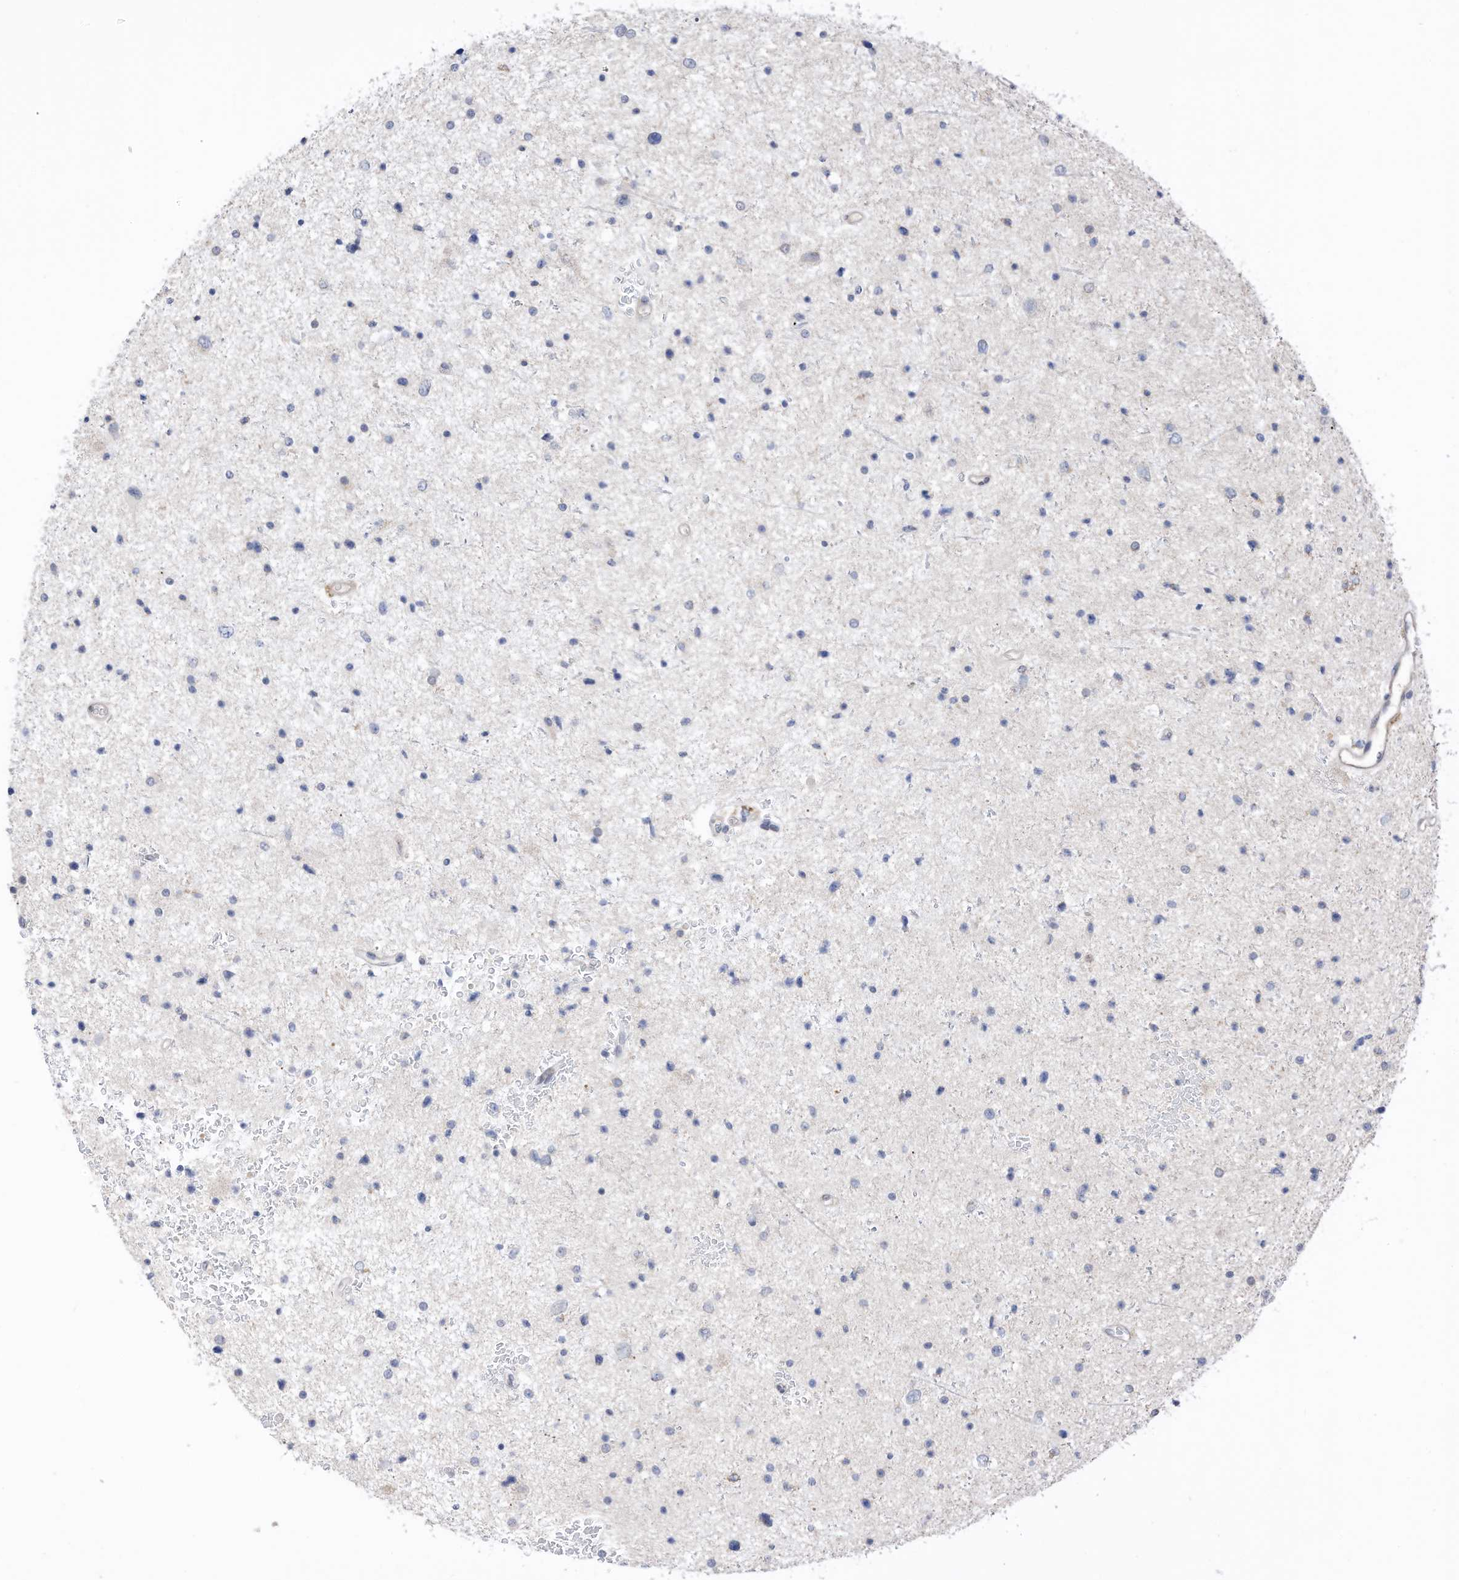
{"staining": {"intensity": "negative", "quantity": "none", "location": "none"}, "tissue": "glioma", "cell_type": "Tumor cells", "image_type": "cancer", "snomed": [{"axis": "morphology", "description": "Glioma, malignant, Low grade"}, {"axis": "topography", "description": "Cerebral cortex"}], "caption": "An IHC photomicrograph of malignant glioma (low-grade) is shown. There is no staining in tumor cells of malignant glioma (low-grade). (Stains: DAB immunohistochemistry (IHC) with hematoxylin counter stain, Microscopy: brightfield microscopy at high magnification).", "gene": "REC8", "patient": {"sex": "female", "age": 39}}